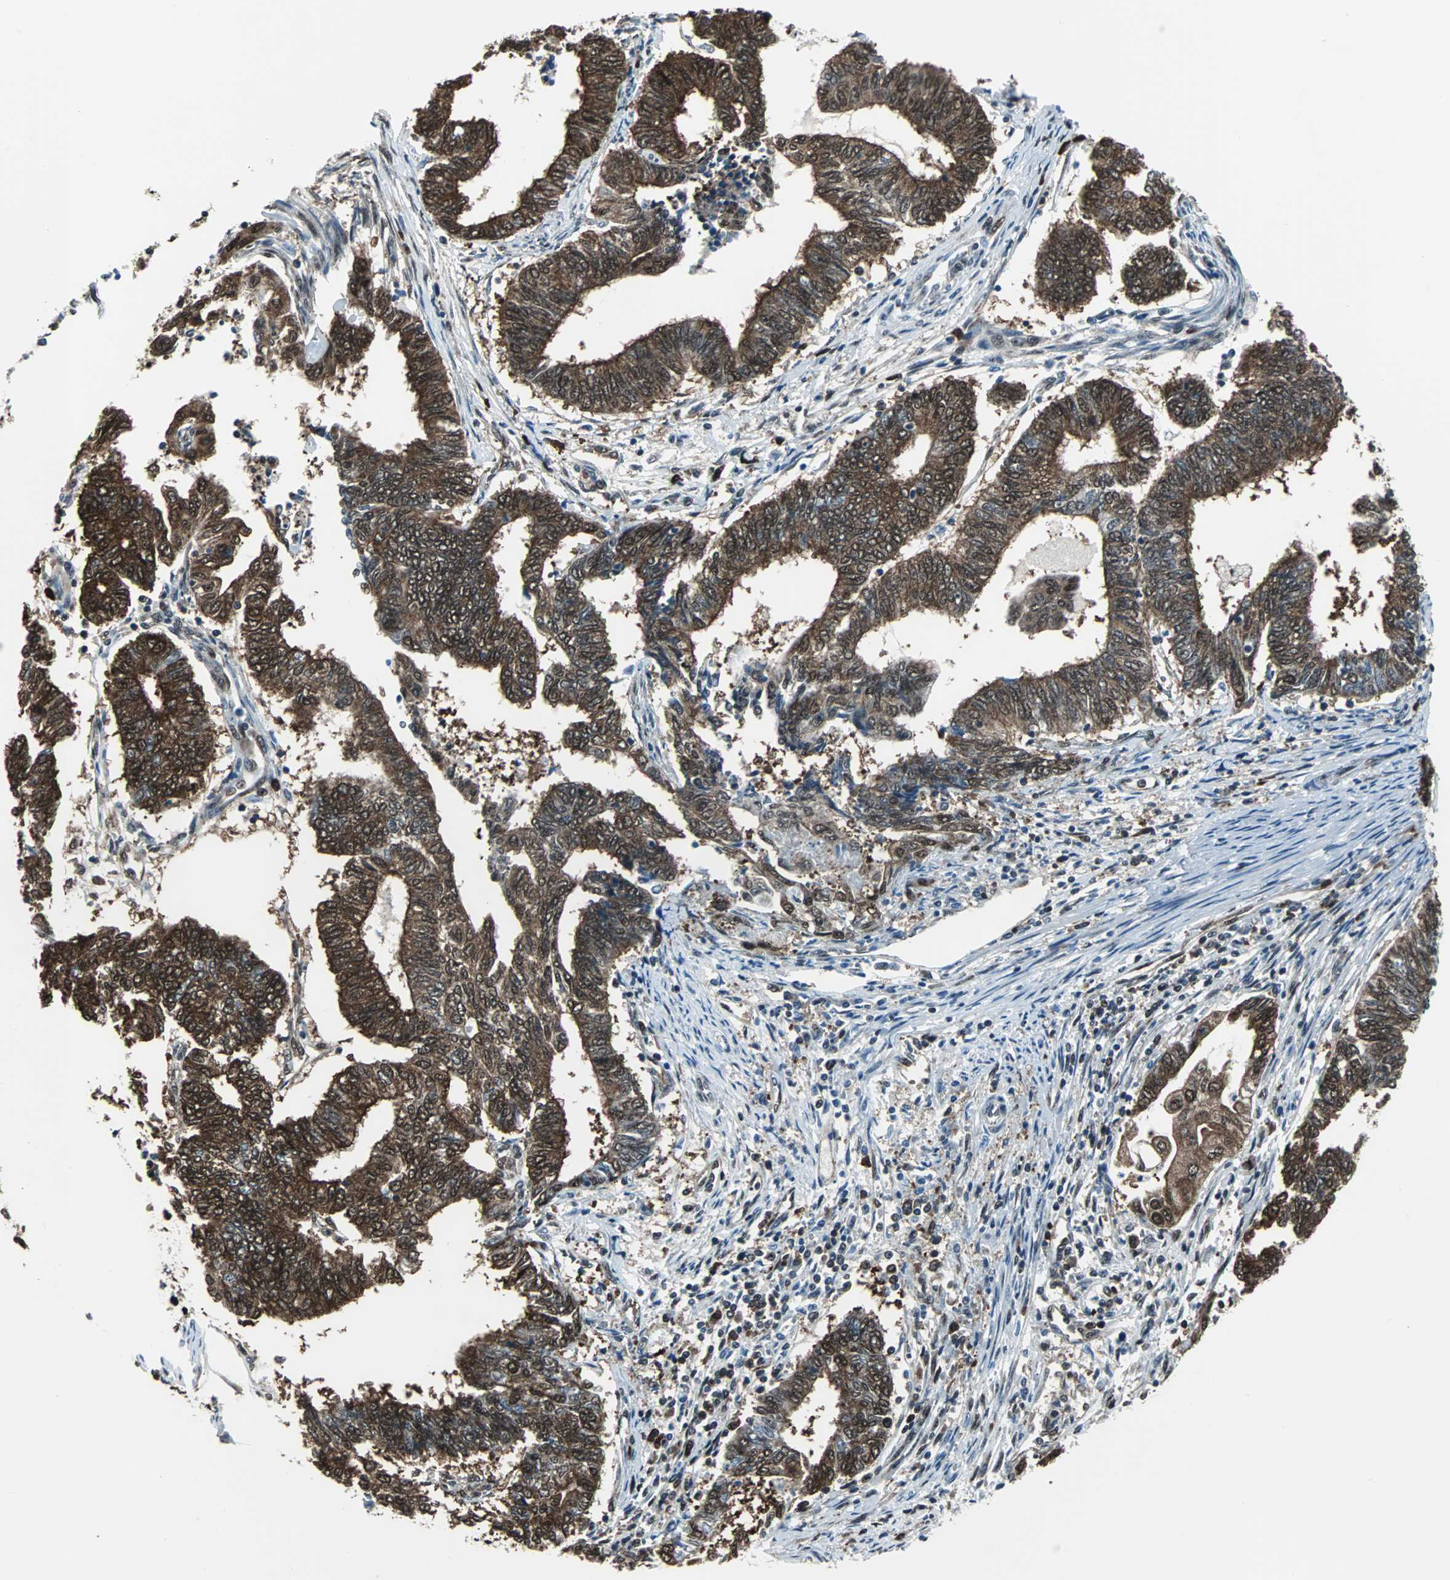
{"staining": {"intensity": "strong", "quantity": ">75%", "location": "cytoplasmic/membranous,nuclear"}, "tissue": "endometrial cancer", "cell_type": "Tumor cells", "image_type": "cancer", "snomed": [{"axis": "morphology", "description": "Adenocarcinoma, NOS"}, {"axis": "topography", "description": "Uterus"}, {"axis": "topography", "description": "Endometrium"}], "caption": "Protein staining shows strong cytoplasmic/membranous and nuclear positivity in approximately >75% of tumor cells in endometrial cancer. Immunohistochemistry stains the protein in brown and the nuclei are stained blue.", "gene": "VCP", "patient": {"sex": "female", "age": 70}}